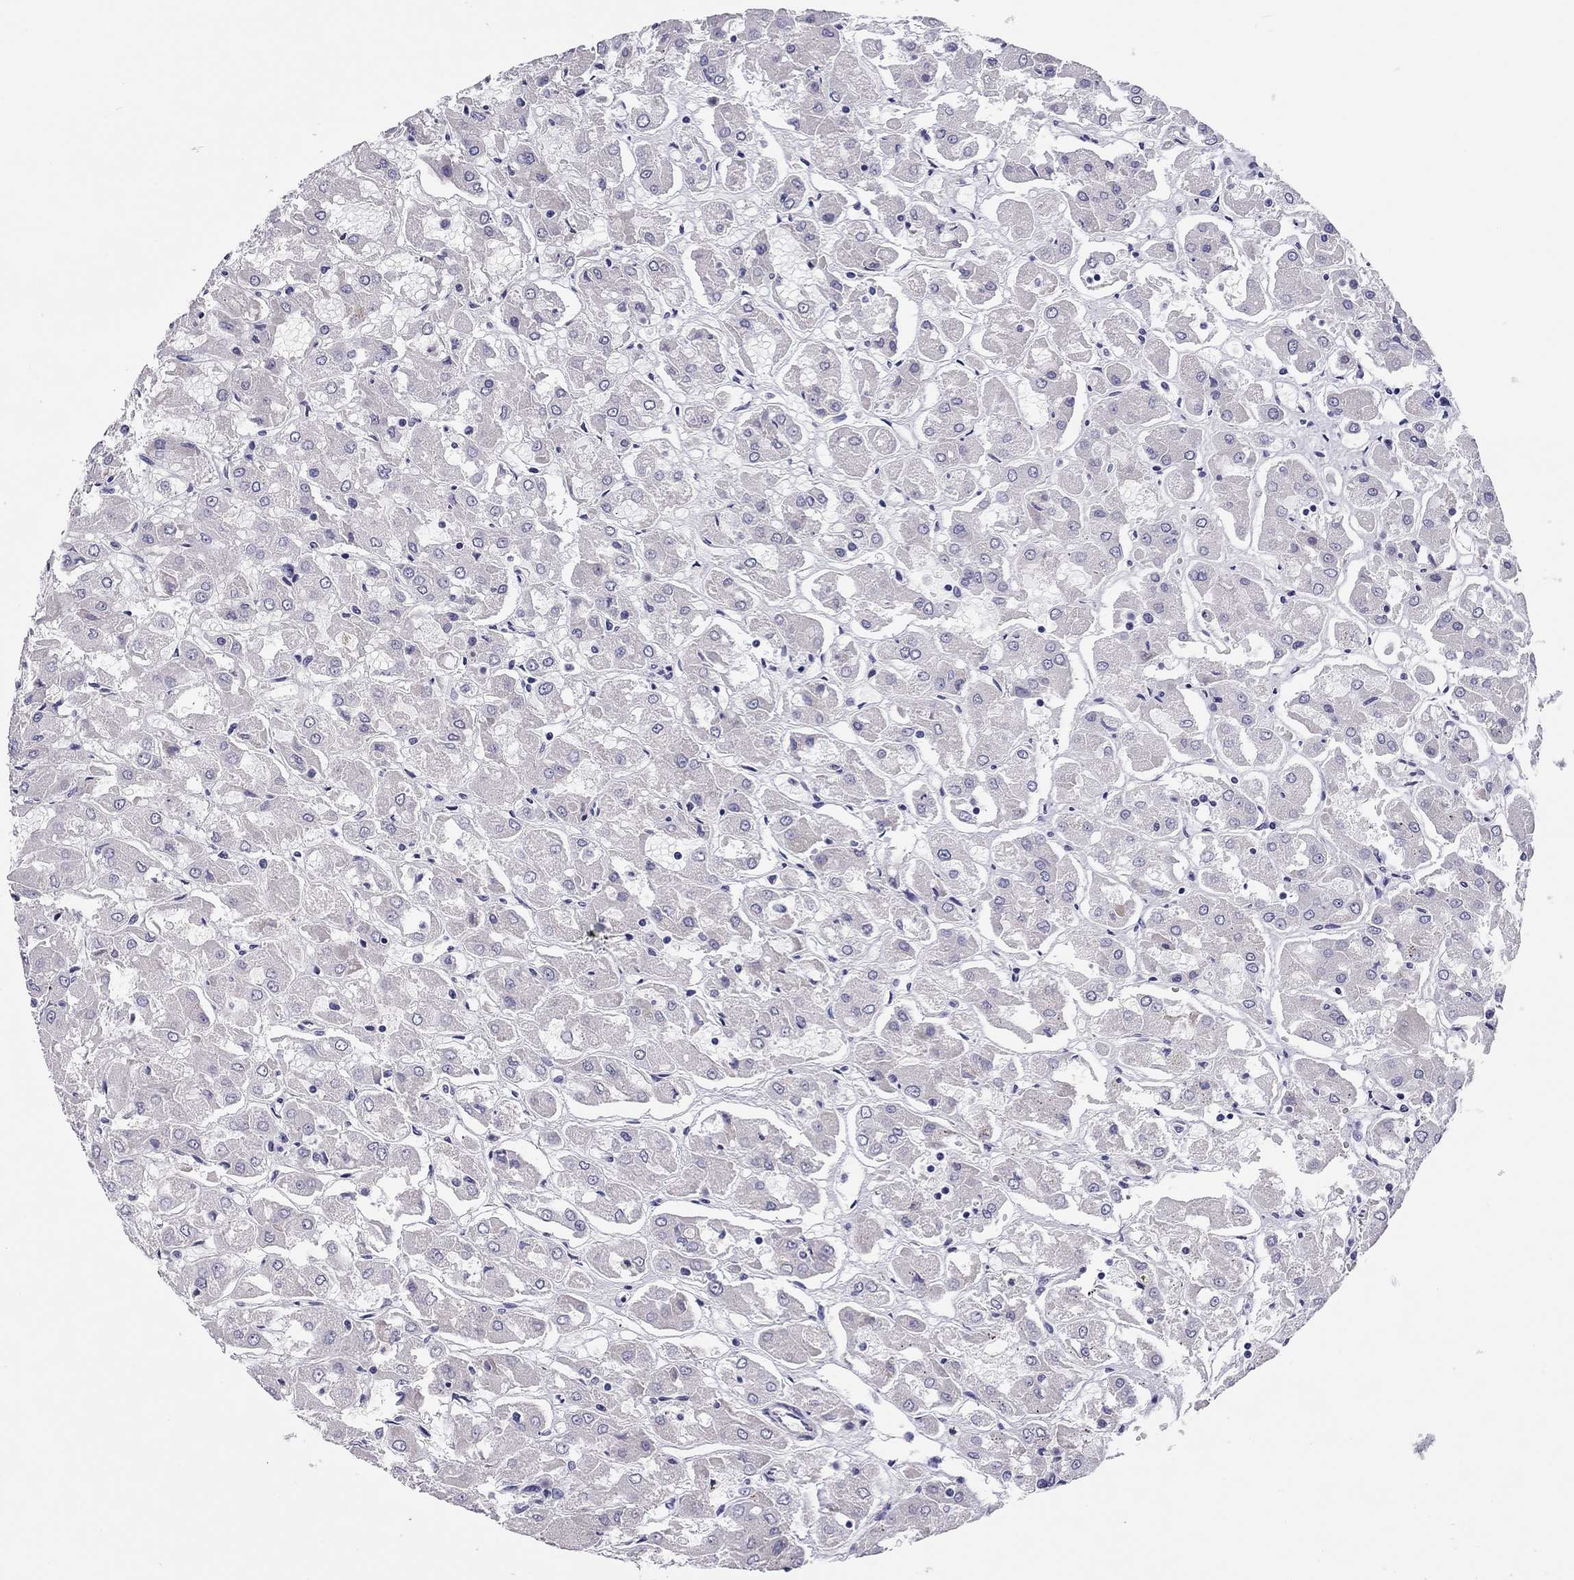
{"staining": {"intensity": "negative", "quantity": "none", "location": "none"}, "tissue": "renal cancer", "cell_type": "Tumor cells", "image_type": "cancer", "snomed": [{"axis": "morphology", "description": "Adenocarcinoma, NOS"}, {"axis": "topography", "description": "Kidney"}], "caption": "DAB (3,3'-diaminobenzidine) immunohistochemical staining of human renal adenocarcinoma shows no significant expression in tumor cells.", "gene": "SCARB1", "patient": {"sex": "male", "age": 72}}